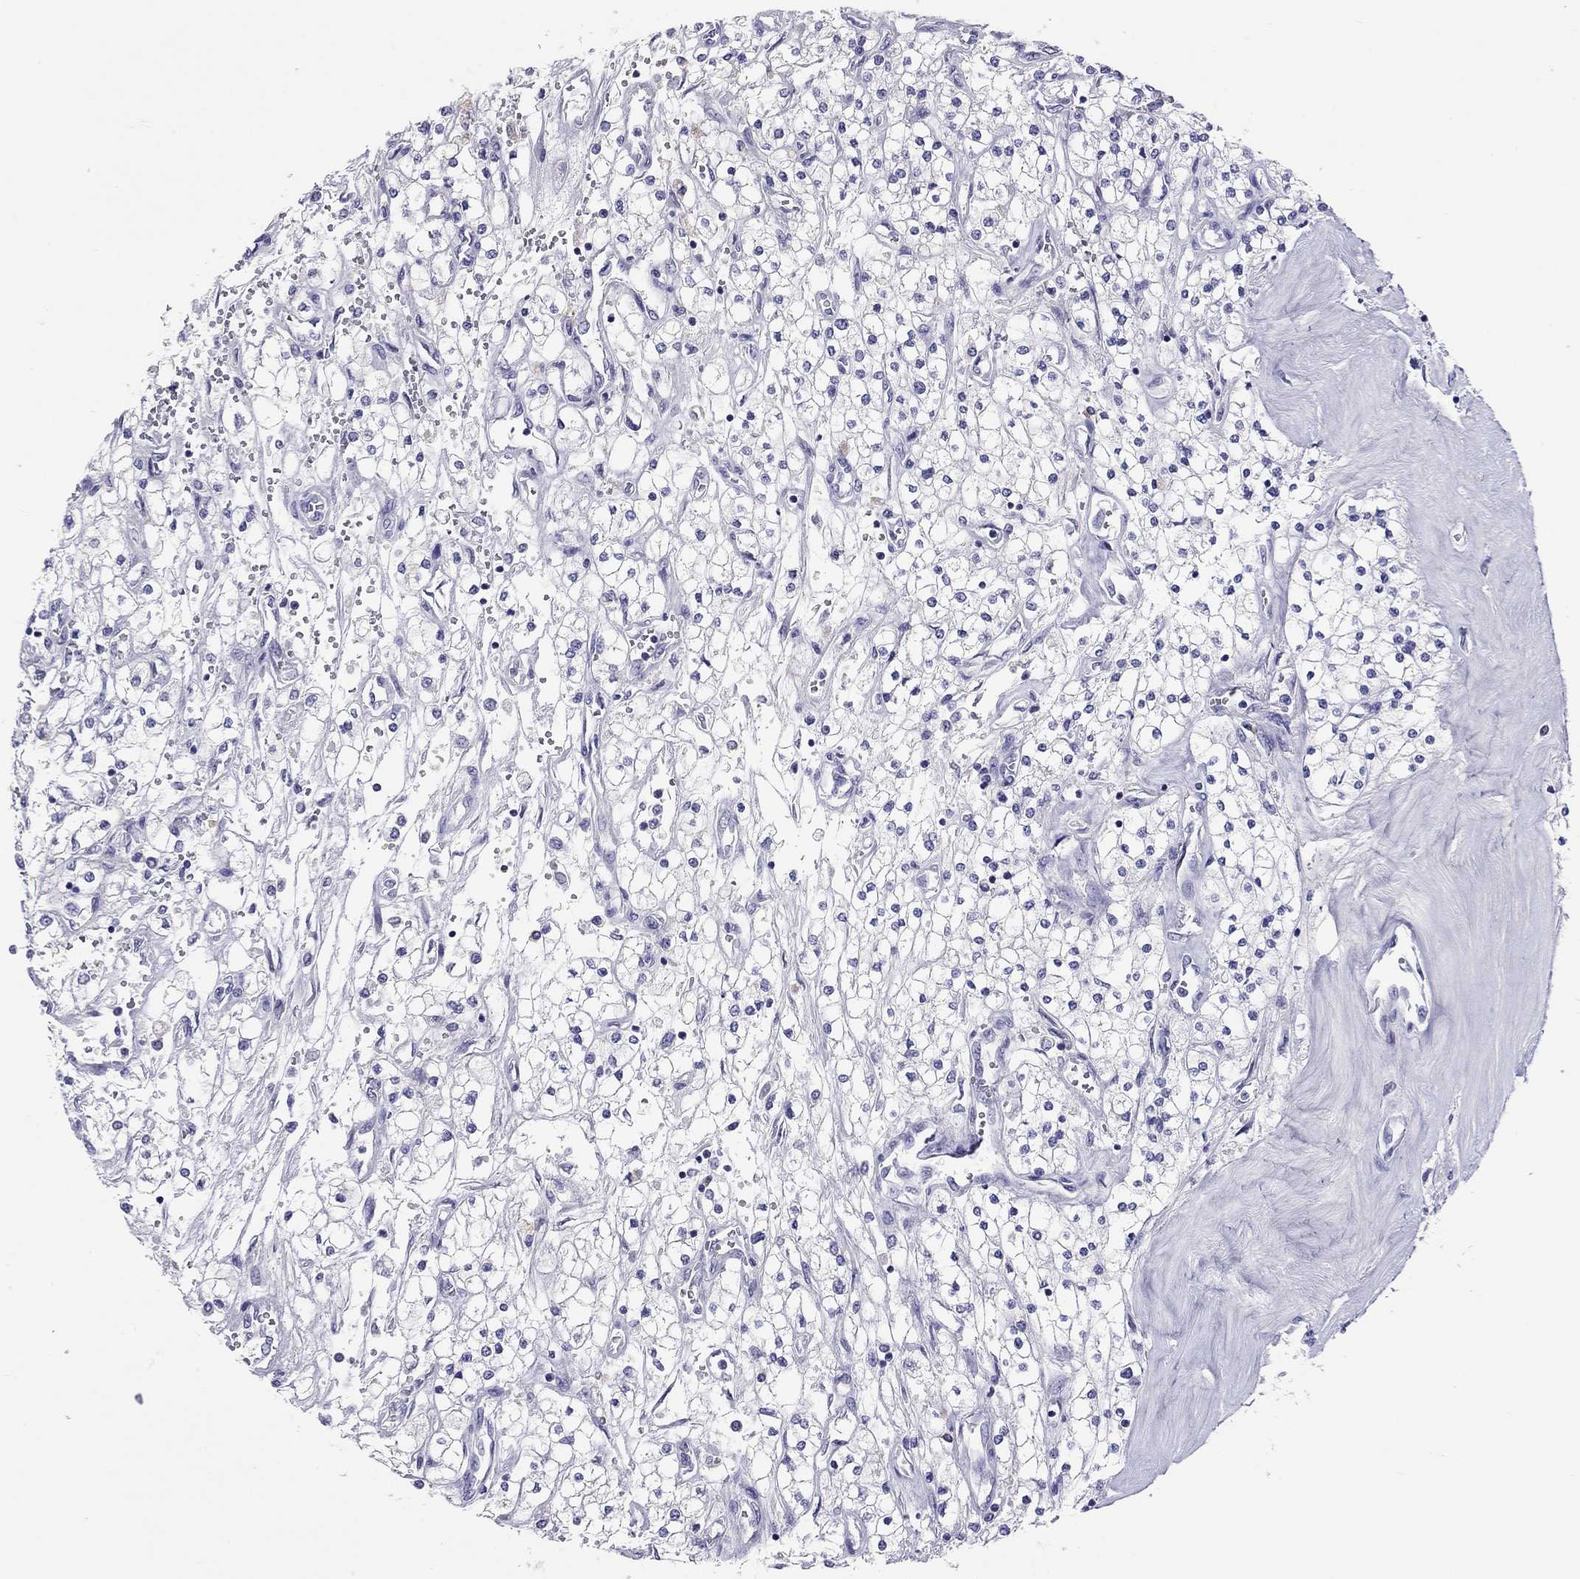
{"staining": {"intensity": "negative", "quantity": "none", "location": "none"}, "tissue": "renal cancer", "cell_type": "Tumor cells", "image_type": "cancer", "snomed": [{"axis": "morphology", "description": "Adenocarcinoma, NOS"}, {"axis": "topography", "description": "Kidney"}], "caption": "The image shows no staining of tumor cells in renal adenocarcinoma.", "gene": "CALHM1", "patient": {"sex": "male", "age": 80}}